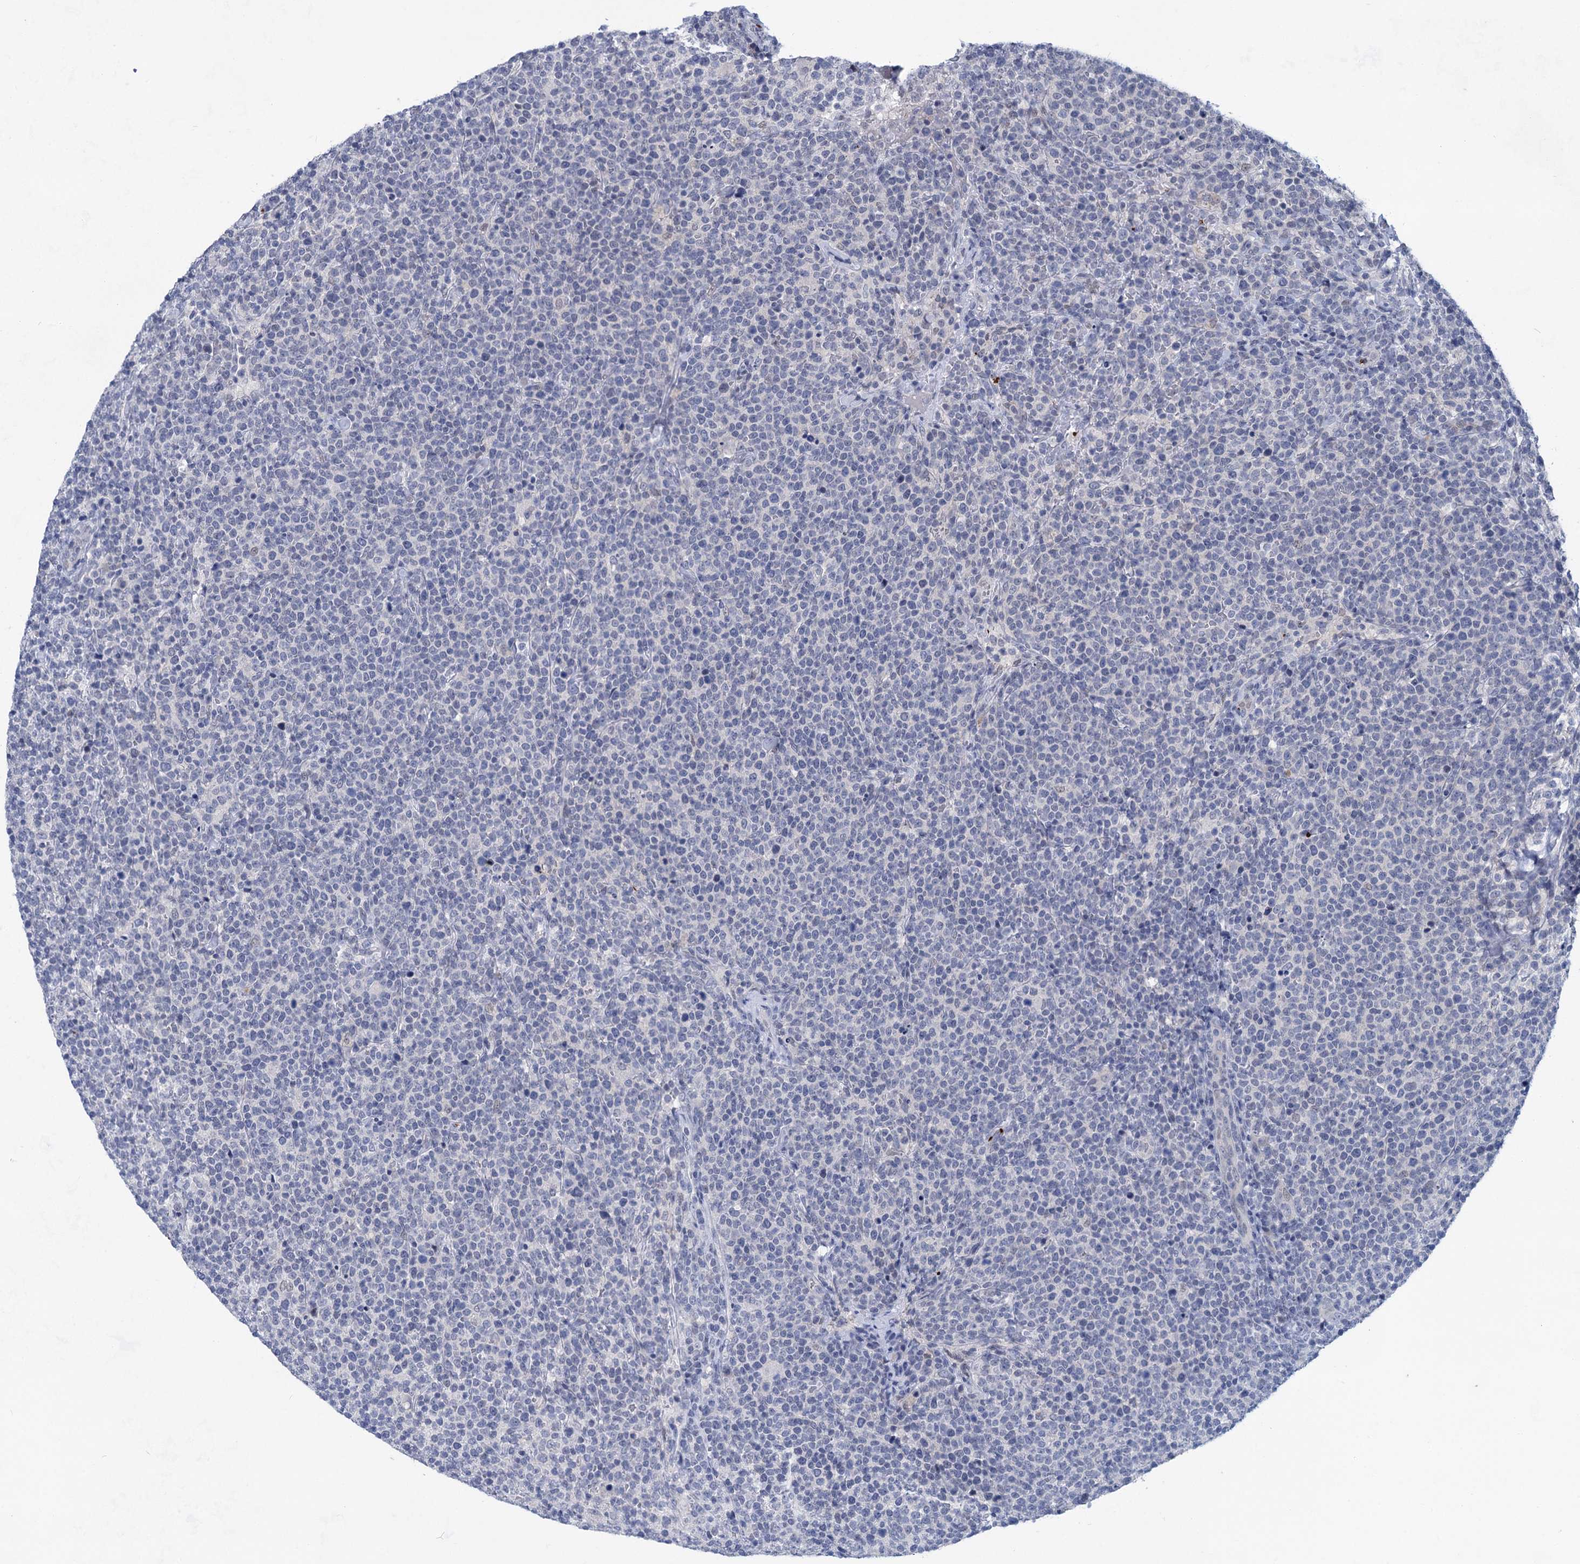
{"staining": {"intensity": "negative", "quantity": "none", "location": "none"}, "tissue": "lymphoma", "cell_type": "Tumor cells", "image_type": "cancer", "snomed": [{"axis": "morphology", "description": "Malignant lymphoma, non-Hodgkin's type, High grade"}, {"axis": "topography", "description": "Lymph node"}], "caption": "Human high-grade malignant lymphoma, non-Hodgkin's type stained for a protein using immunohistochemistry exhibits no positivity in tumor cells.", "gene": "MON2", "patient": {"sex": "male", "age": 61}}